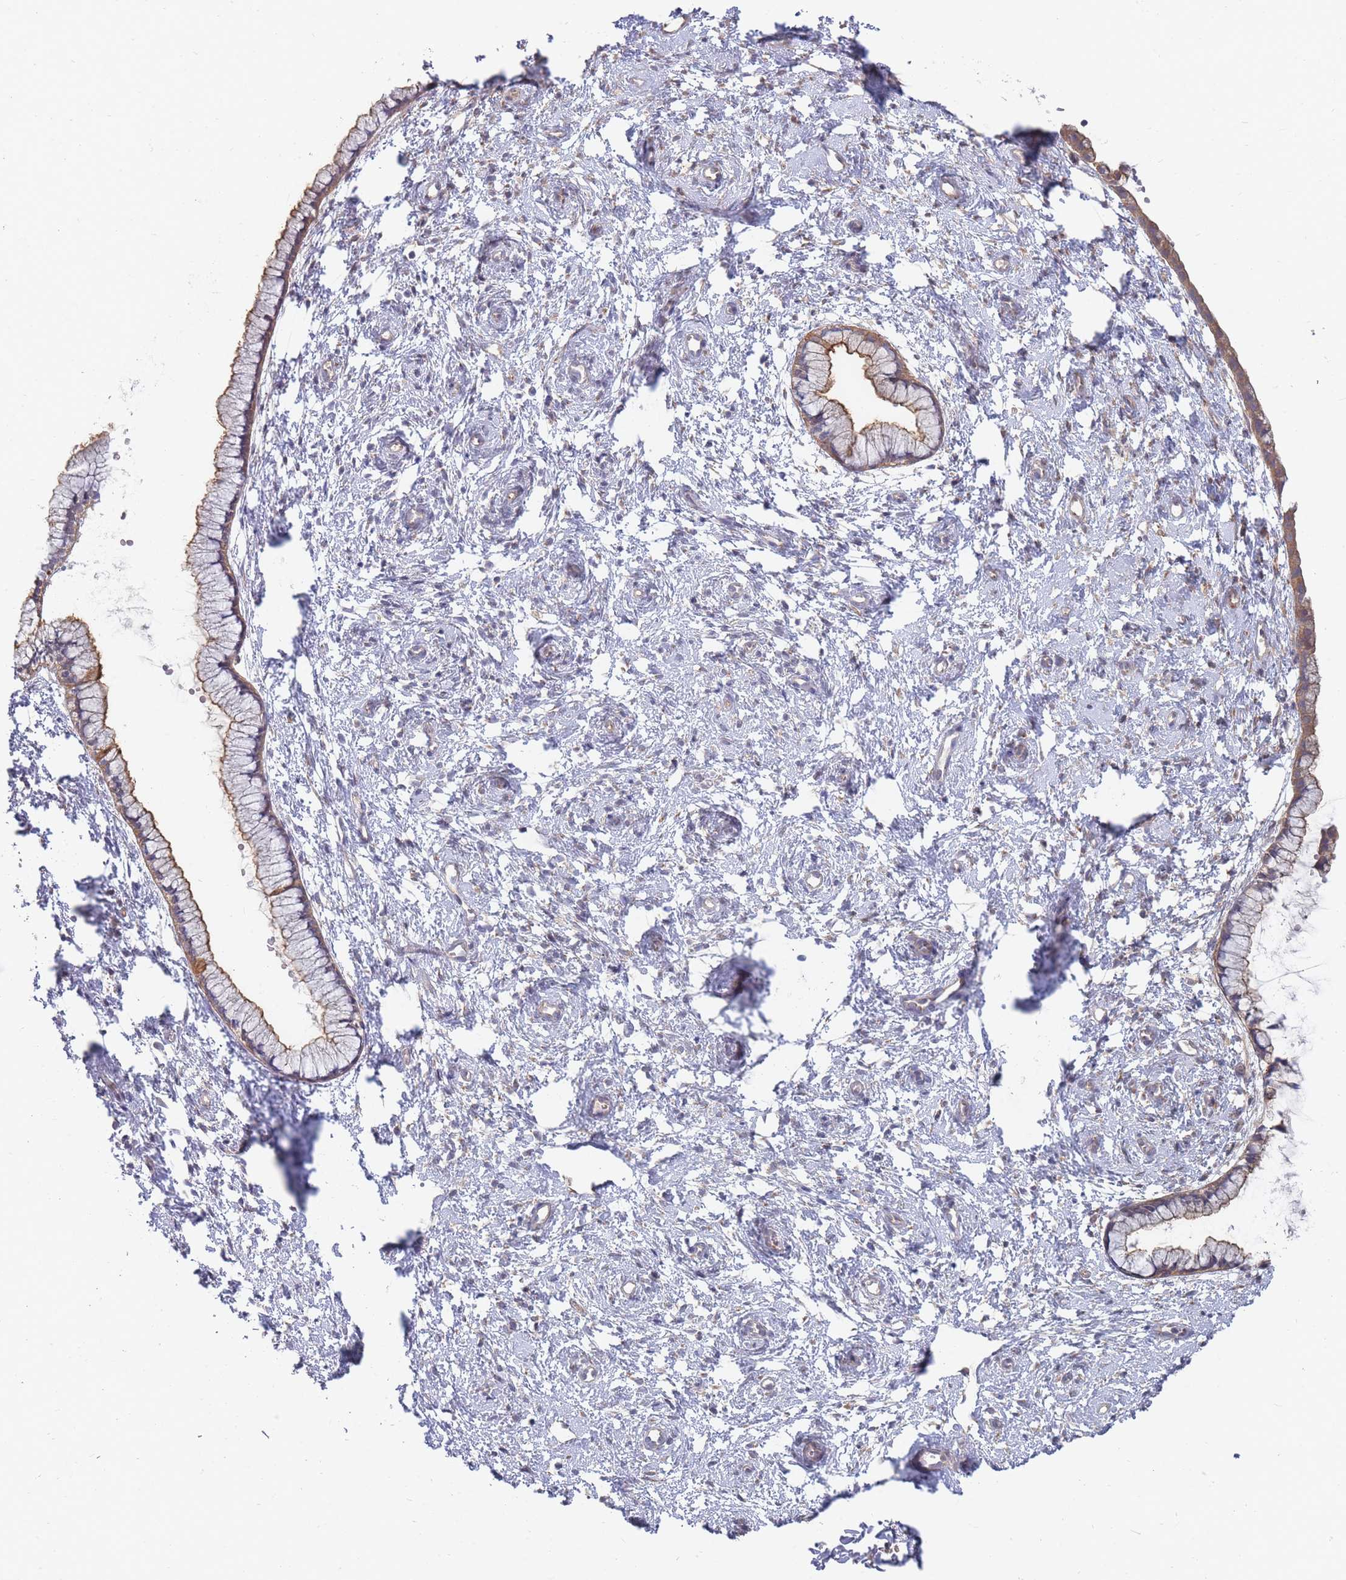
{"staining": {"intensity": "moderate", "quantity": "25%-75%", "location": "cytoplasmic/membranous"}, "tissue": "cervix", "cell_type": "Glandular cells", "image_type": "normal", "snomed": [{"axis": "morphology", "description": "Normal tissue, NOS"}, {"axis": "topography", "description": "Cervix"}], "caption": "The photomicrograph shows a brown stain indicating the presence of a protein in the cytoplasmic/membranous of glandular cells in cervix.", "gene": "SLC35F5", "patient": {"sex": "female", "age": 57}}